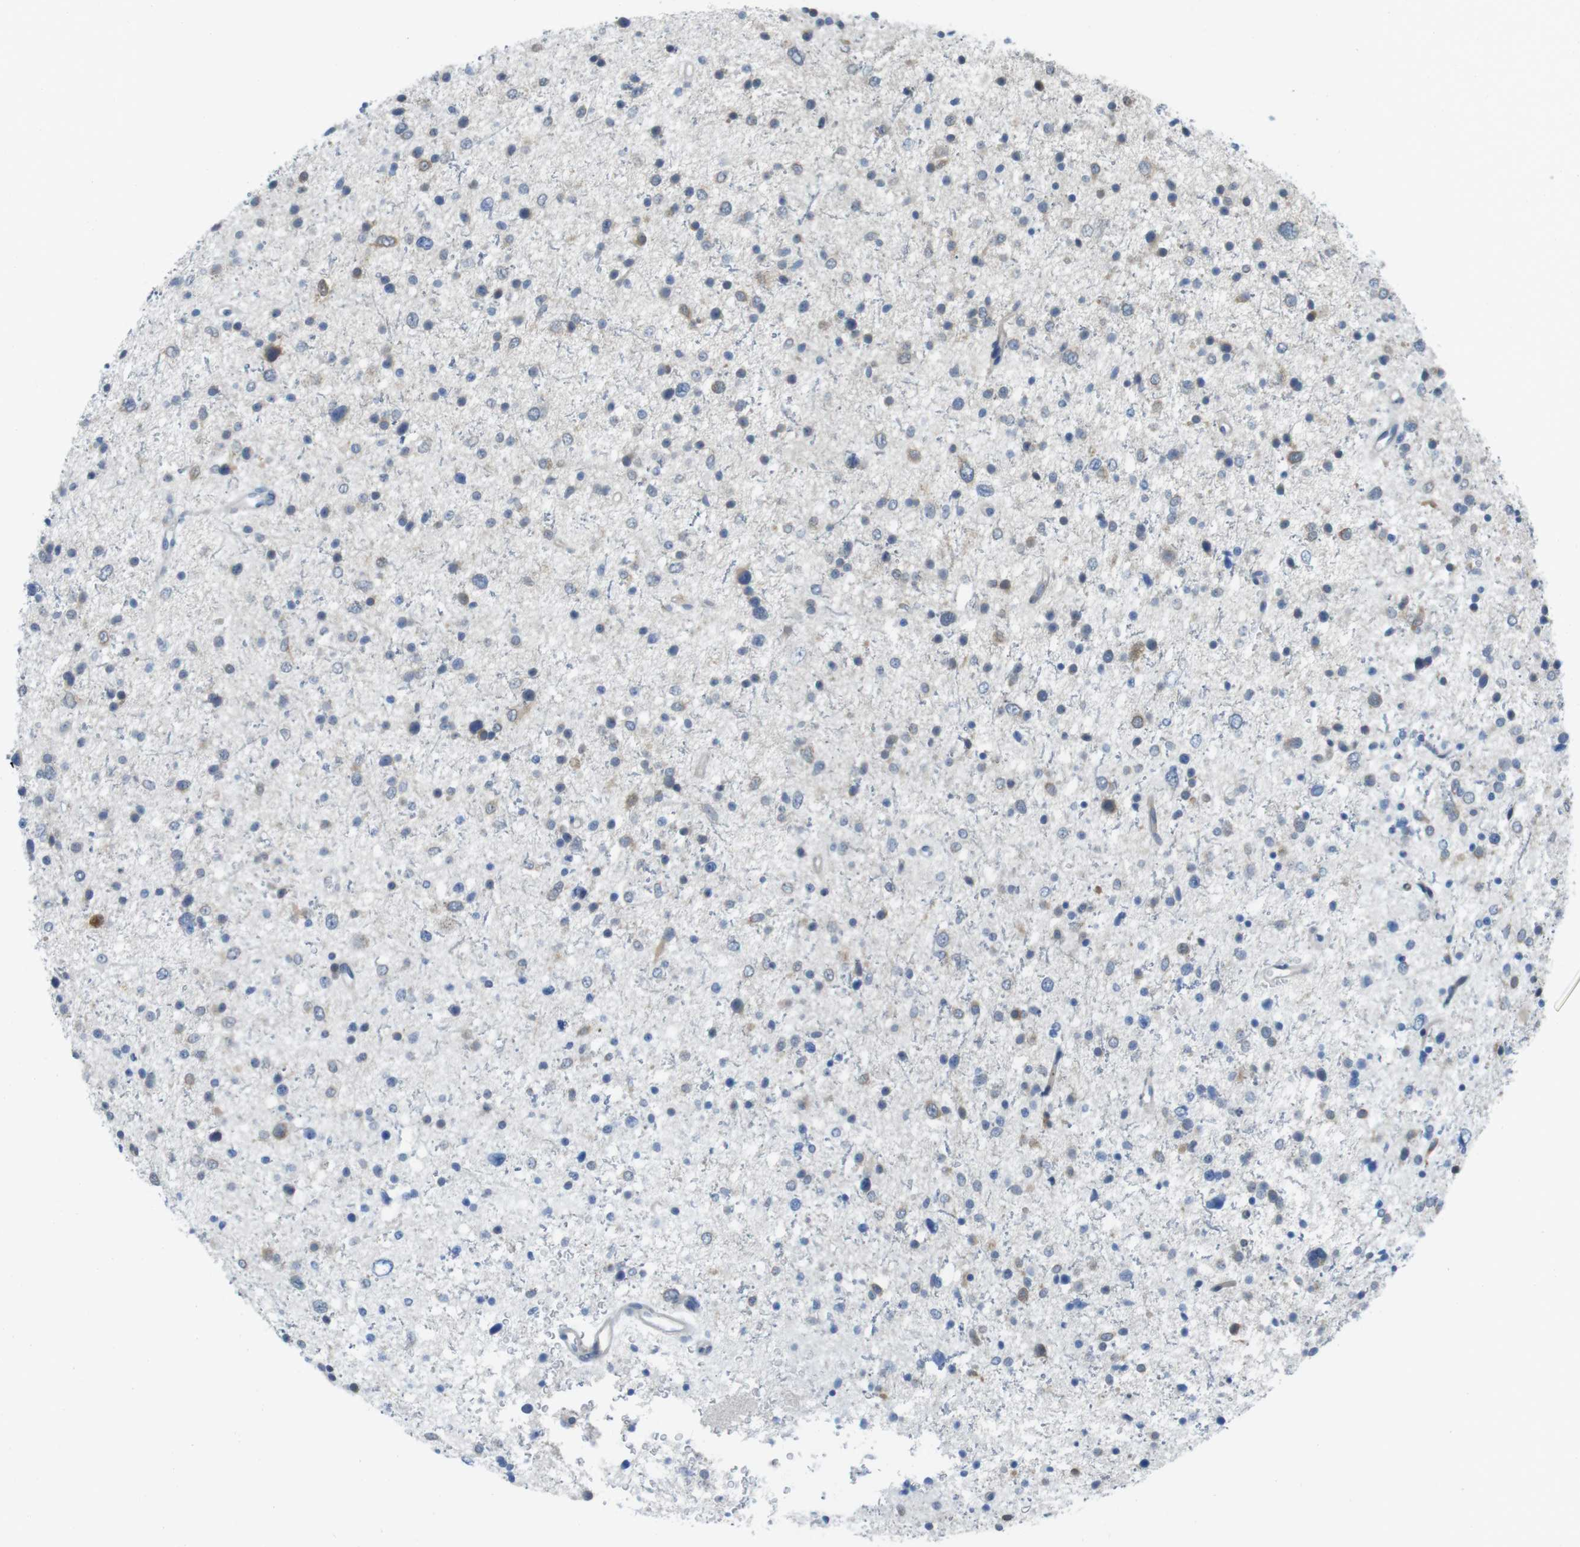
{"staining": {"intensity": "moderate", "quantity": "<25%", "location": "cytoplasmic/membranous"}, "tissue": "glioma", "cell_type": "Tumor cells", "image_type": "cancer", "snomed": [{"axis": "morphology", "description": "Glioma, malignant, Low grade"}, {"axis": "topography", "description": "Brain"}], "caption": "Human glioma stained with a brown dye exhibits moderate cytoplasmic/membranous positive staining in approximately <25% of tumor cells.", "gene": "CASP2", "patient": {"sex": "female", "age": 37}}